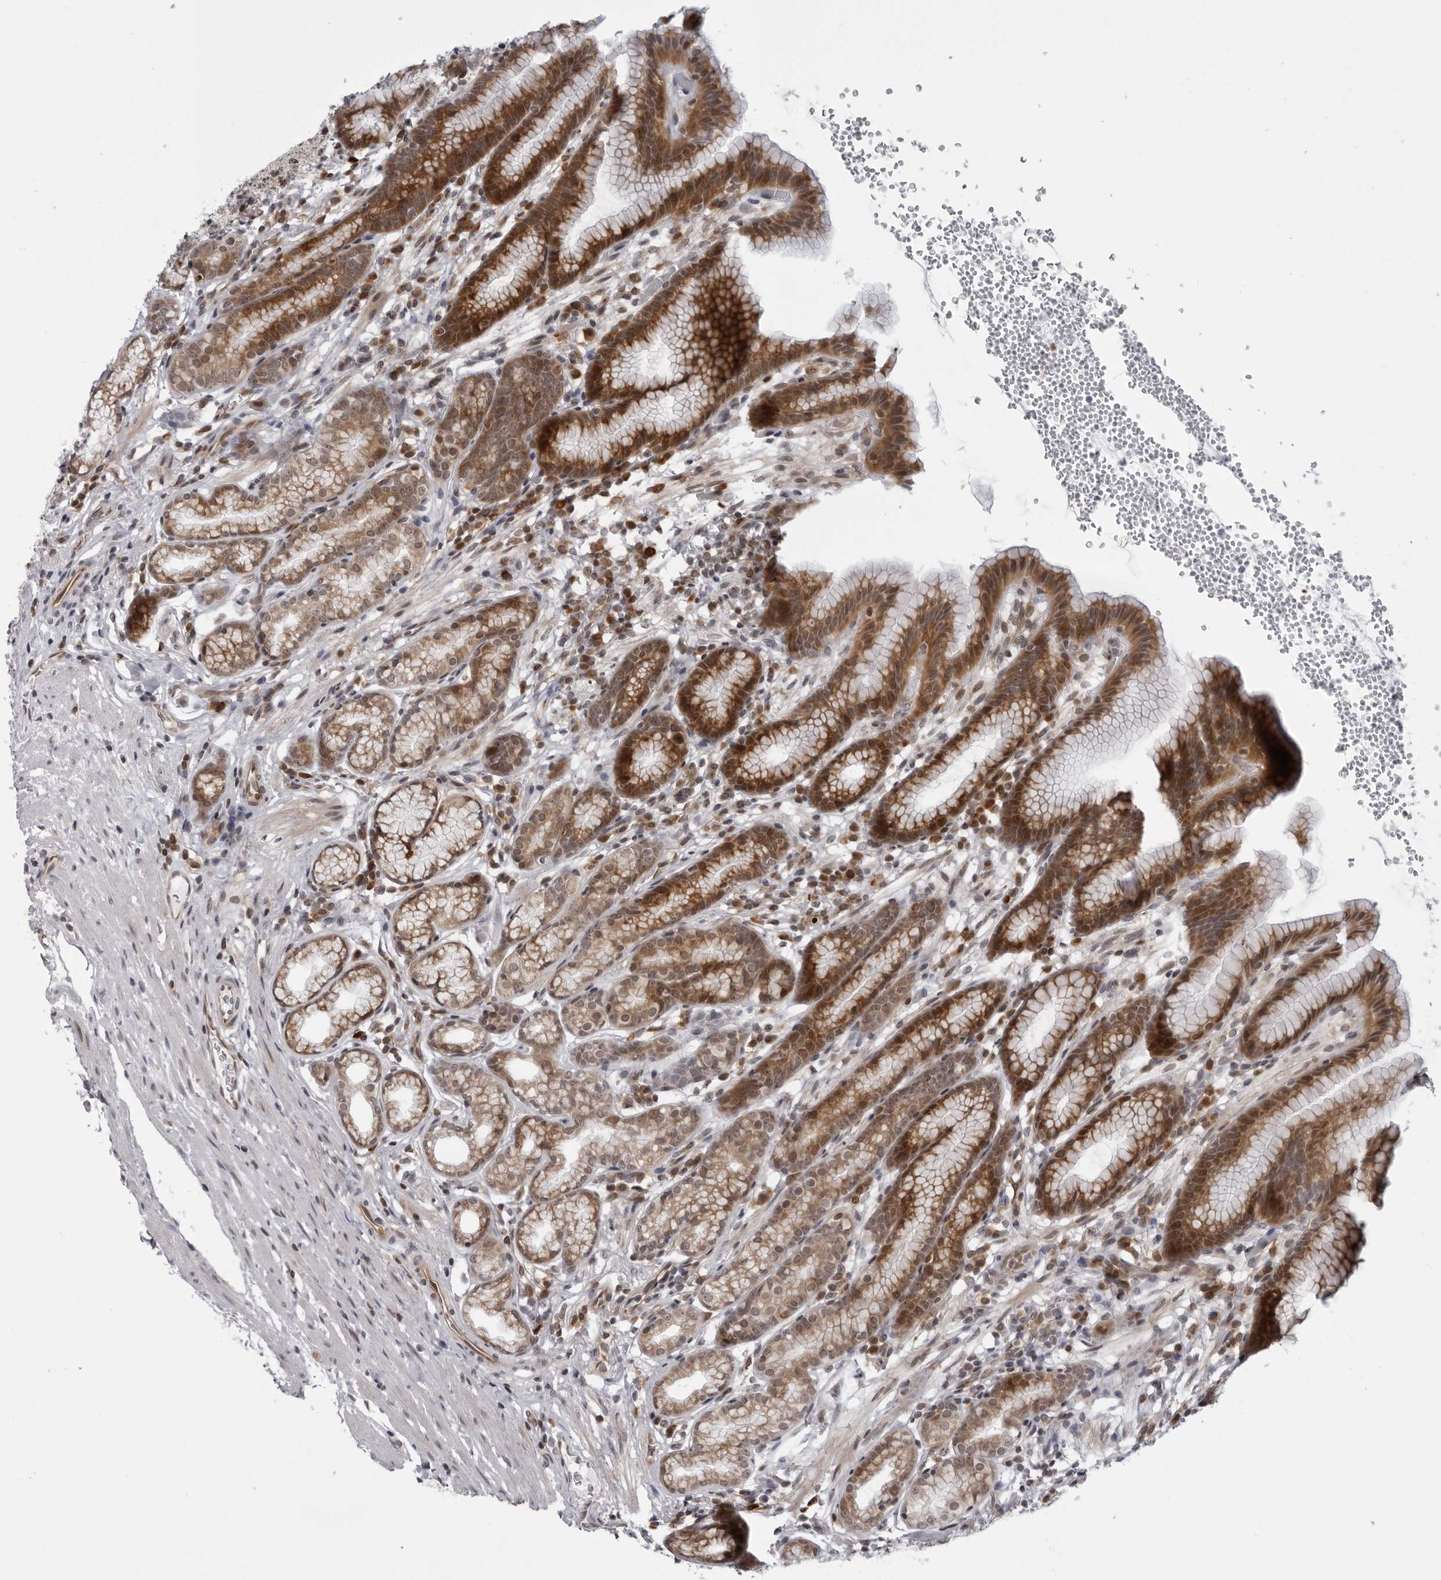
{"staining": {"intensity": "strong", "quantity": "25%-75%", "location": "cytoplasmic/membranous,nuclear"}, "tissue": "stomach", "cell_type": "Glandular cells", "image_type": "normal", "snomed": [{"axis": "morphology", "description": "Normal tissue, NOS"}, {"axis": "topography", "description": "Stomach"}], "caption": "Glandular cells demonstrate high levels of strong cytoplasmic/membranous,nuclear positivity in approximately 25%-75% of cells in benign human stomach.", "gene": "GCSAML", "patient": {"sex": "male", "age": 42}}